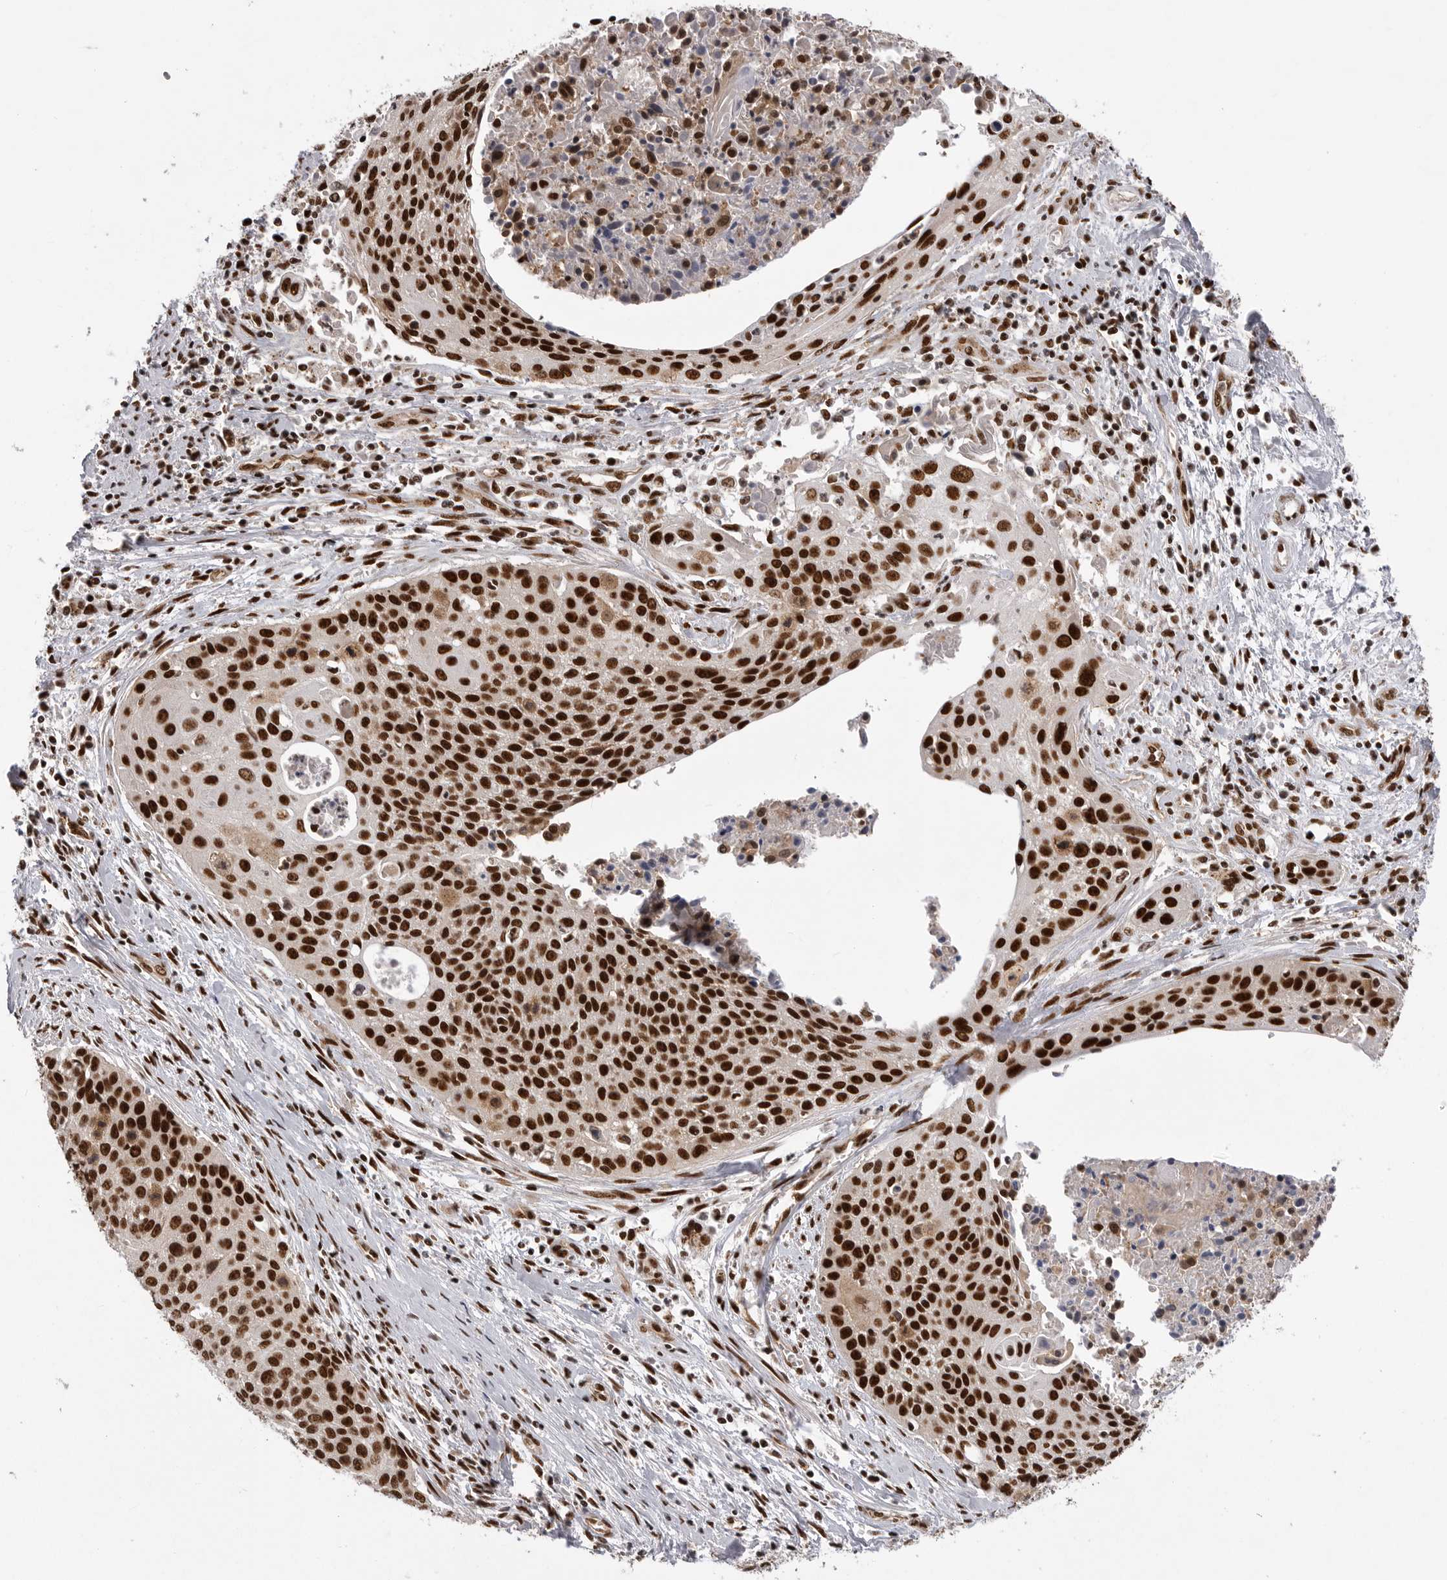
{"staining": {"intensity": "strong", "quantity": ">75%", "location": "nuclear"}, "tissue": "cervical cancer", "cell_type": "Tumor cells", "image_type": "cancer", "snomed": [{"axis": "morphology", "description": "Squamous cell carcinoma, NOS"}, {"axis": "topography", "description": "Cervix"}], "caption": "Immunohistochemistry image of cervical cancer stained for a protein (brown), which demonstrates high levels of strong nuclear positivity in approximately >75% of tumor cells.", "gene": "PPP1R8", "patient": {"sex": "female", "age": 55}}